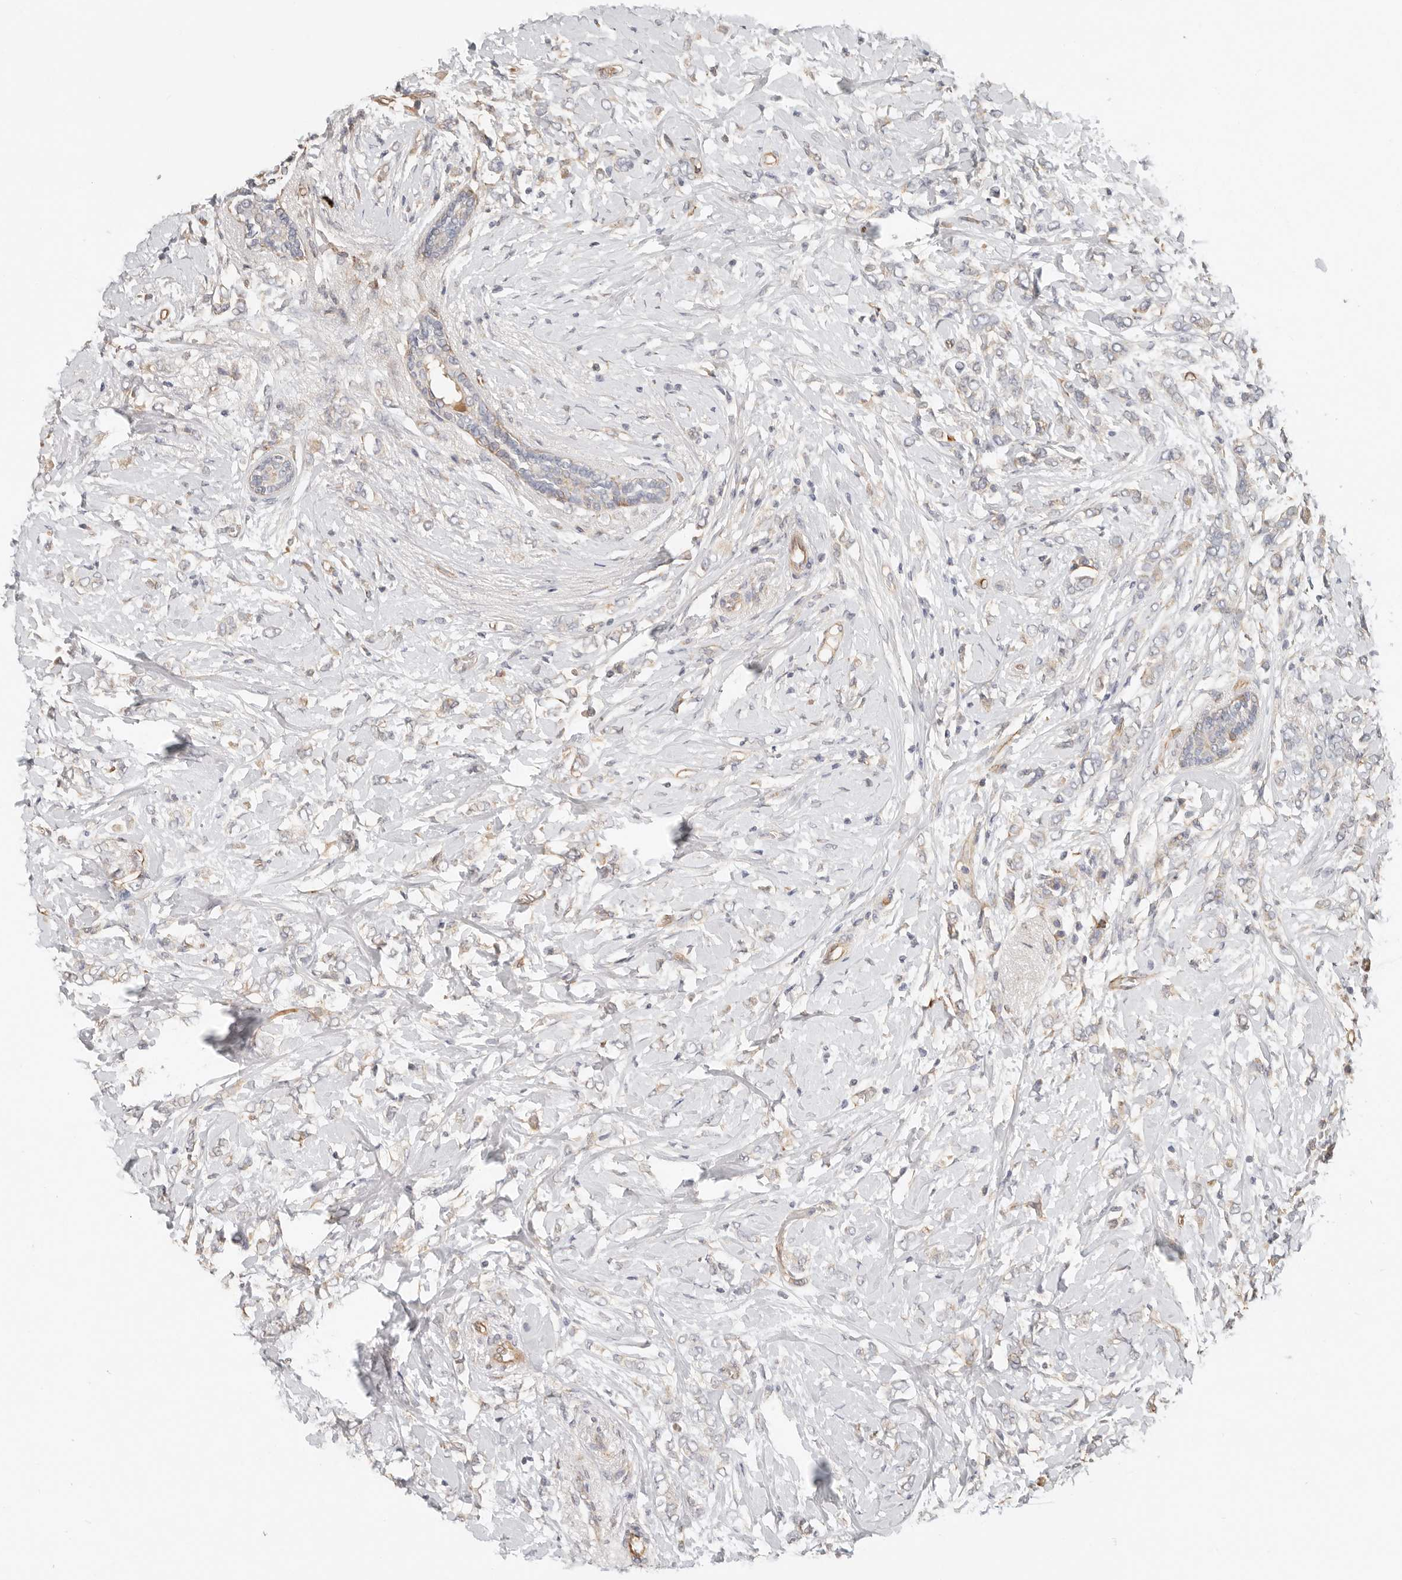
{"staining": {"intensity": "weak", "quantity": "<25%", "location": "cytoplasmic/membranous"}, "tissue": "breast cancer", "cell_type": "Tumor cells", "image_type": "cancer", "snomed": [{"axis": "morphology", "description": "Normal tissue, NOS"}, {"axis": "morphology", "description": "Lobular carcinoma"}, {"axis": "topography", "description": "Breast"}], "caption": "Tumor cells show no significant expression in breast lobular carcinoma.", "gene": "SPRING1", "patient": {"sex": "female", "age": 47}}